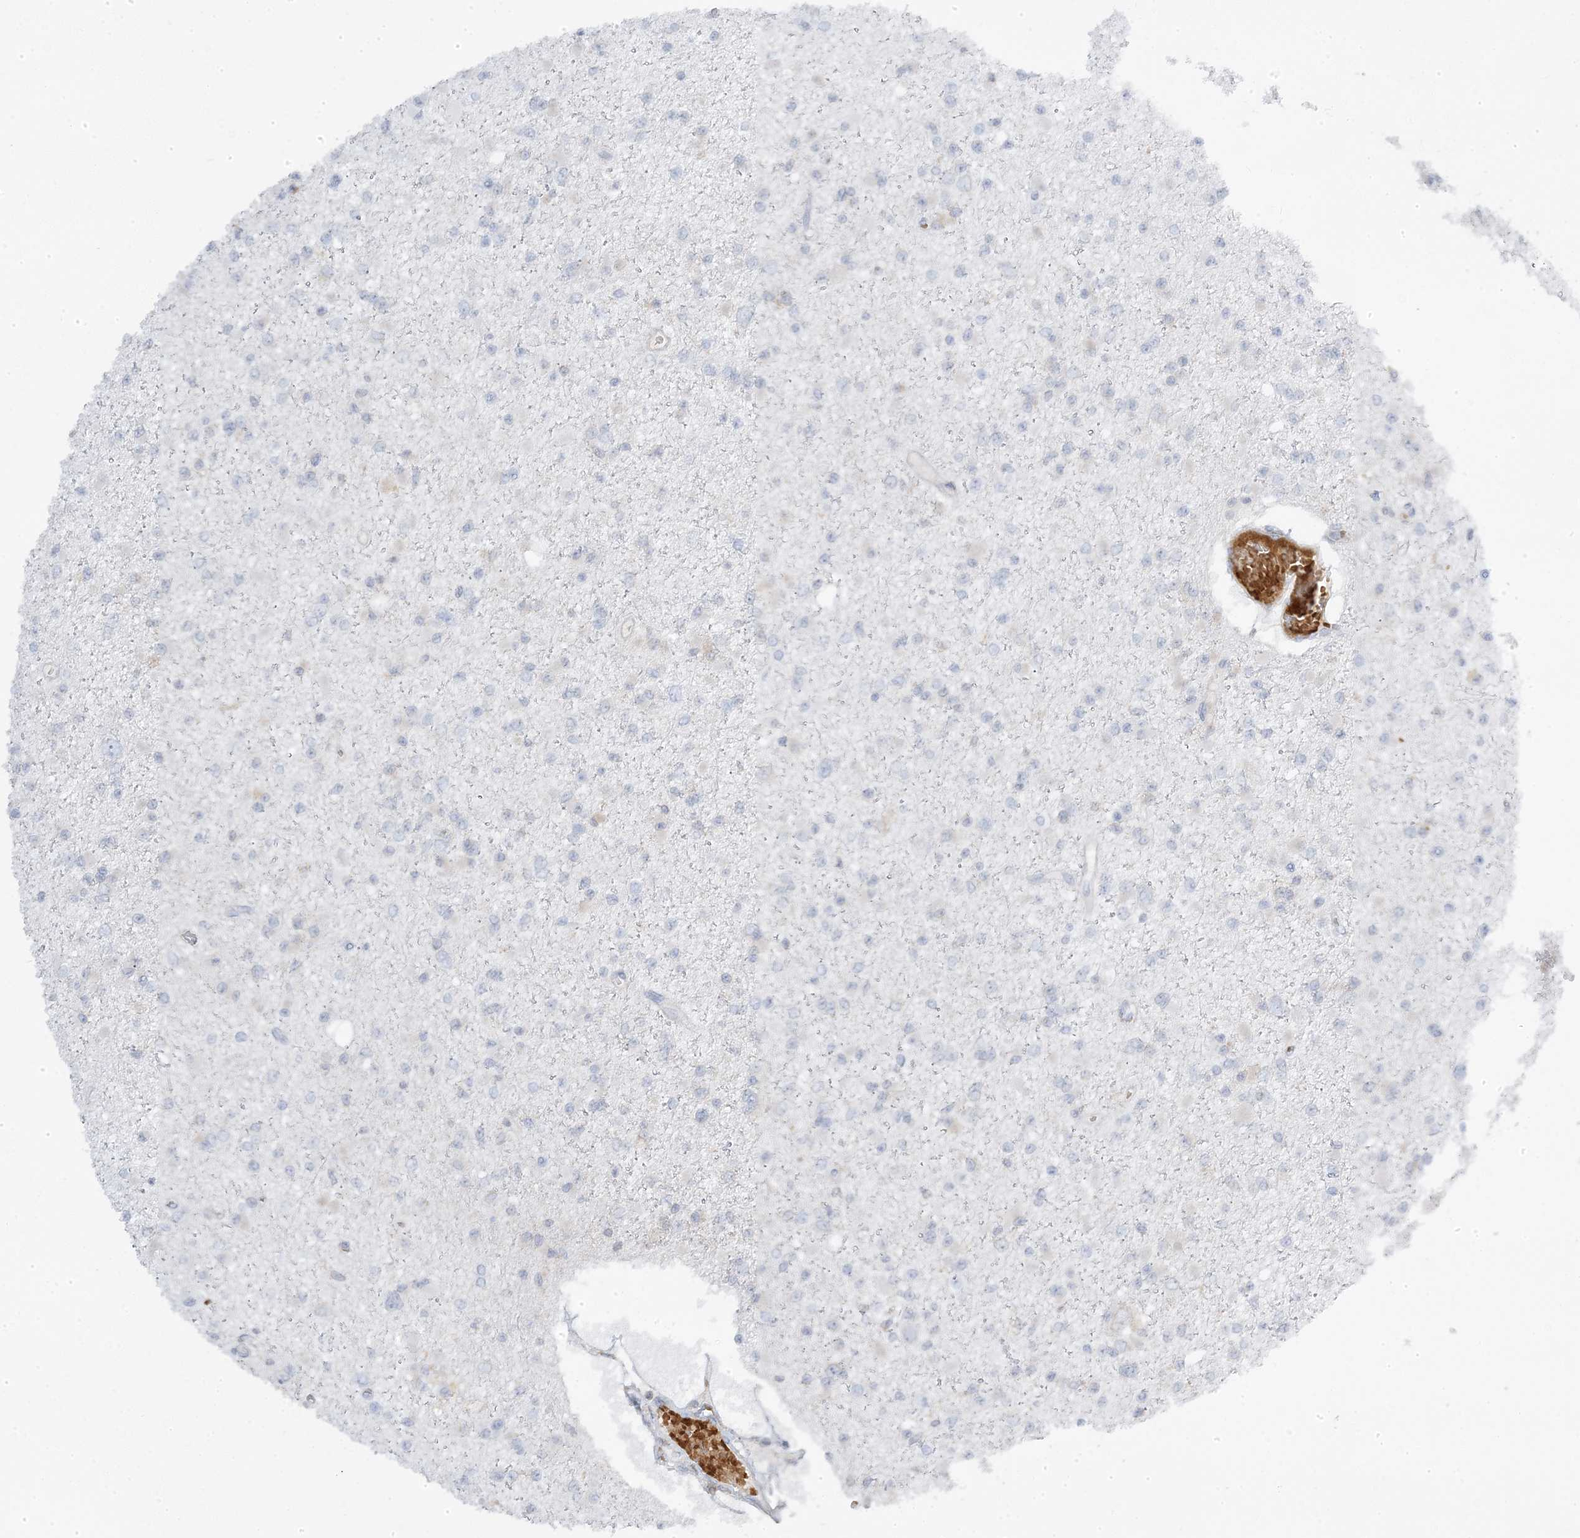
{"staining": {"intensity": "negative", "quantity": "none", "location": "none"}, "tissue": "glioma", "cell_type": "Tumor cells", "image_type": "cancer", "snomed": [{"axis": "morphology", "description": "Glioma, malignant, Low grade"}, {"axis": "topography", "description": "Brain"}], "caption": "Protein analysis of glioma demonstrates no significant staining in tumor cells. (Immunohistochemistry (ihc), brightfield microscopy, high magnification).", "gene": "MAP7D3", "patient": {"sex": "female", "age": 22}}